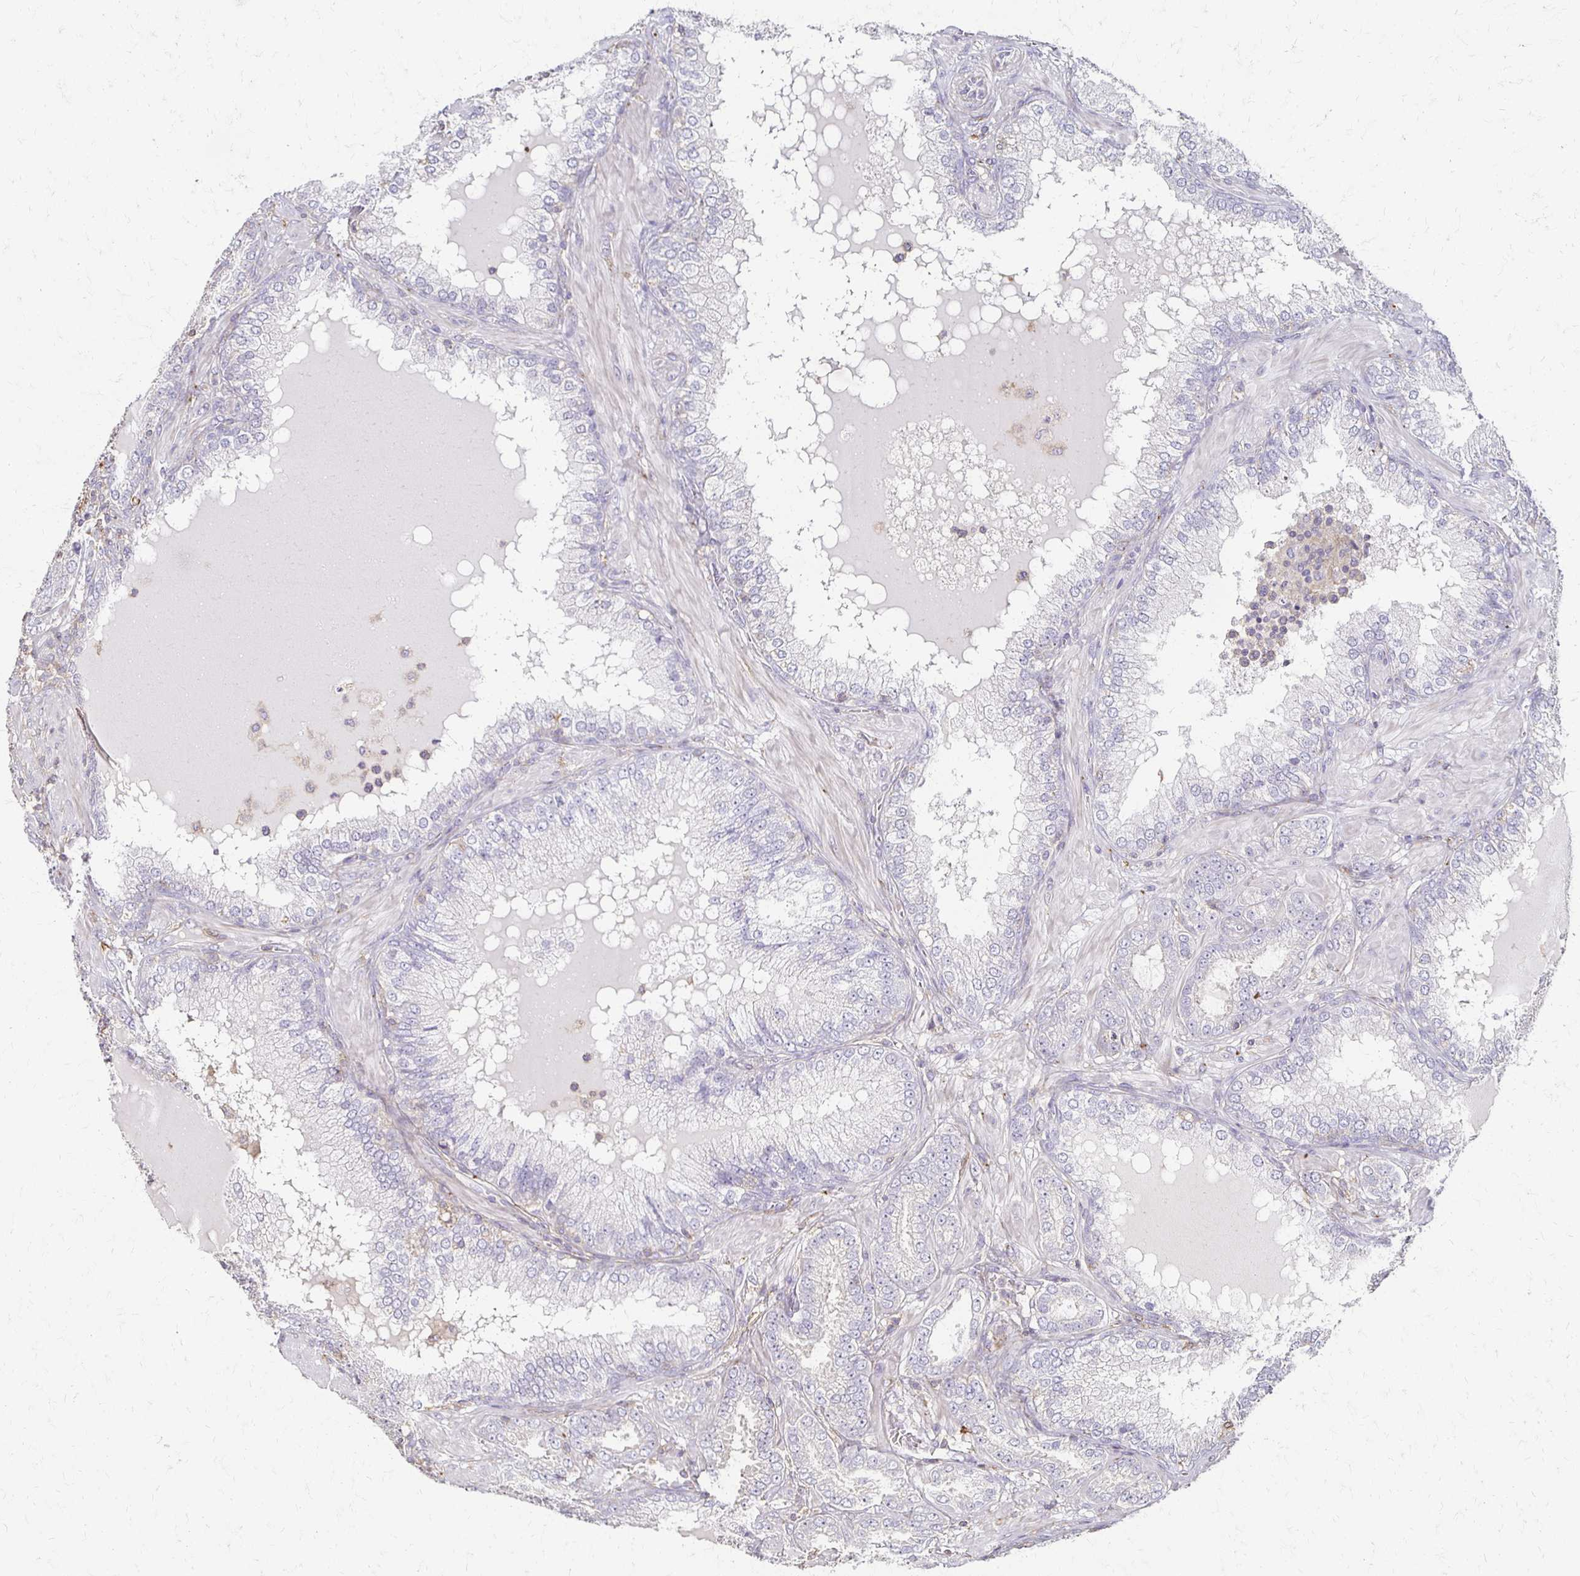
{"staining": {"intensity": "negative", "quantity": "none", "location": "none"}, "tissue": "prostate cancer", "cell_type": "Tumor cells", "image_type": "cancer", "snomed": [{"axis": "morphology", "description": "Adenocarcinoma, High grade"}, {"axis": "topography", "description": "Prostate"}], "caption": "DAB immunohistochemical staining of human prostate cancer demonstrates no significant staining in tumor cells.", "gene": "C1QTNF7", "patient": {"sex": "male", "age": 60}}